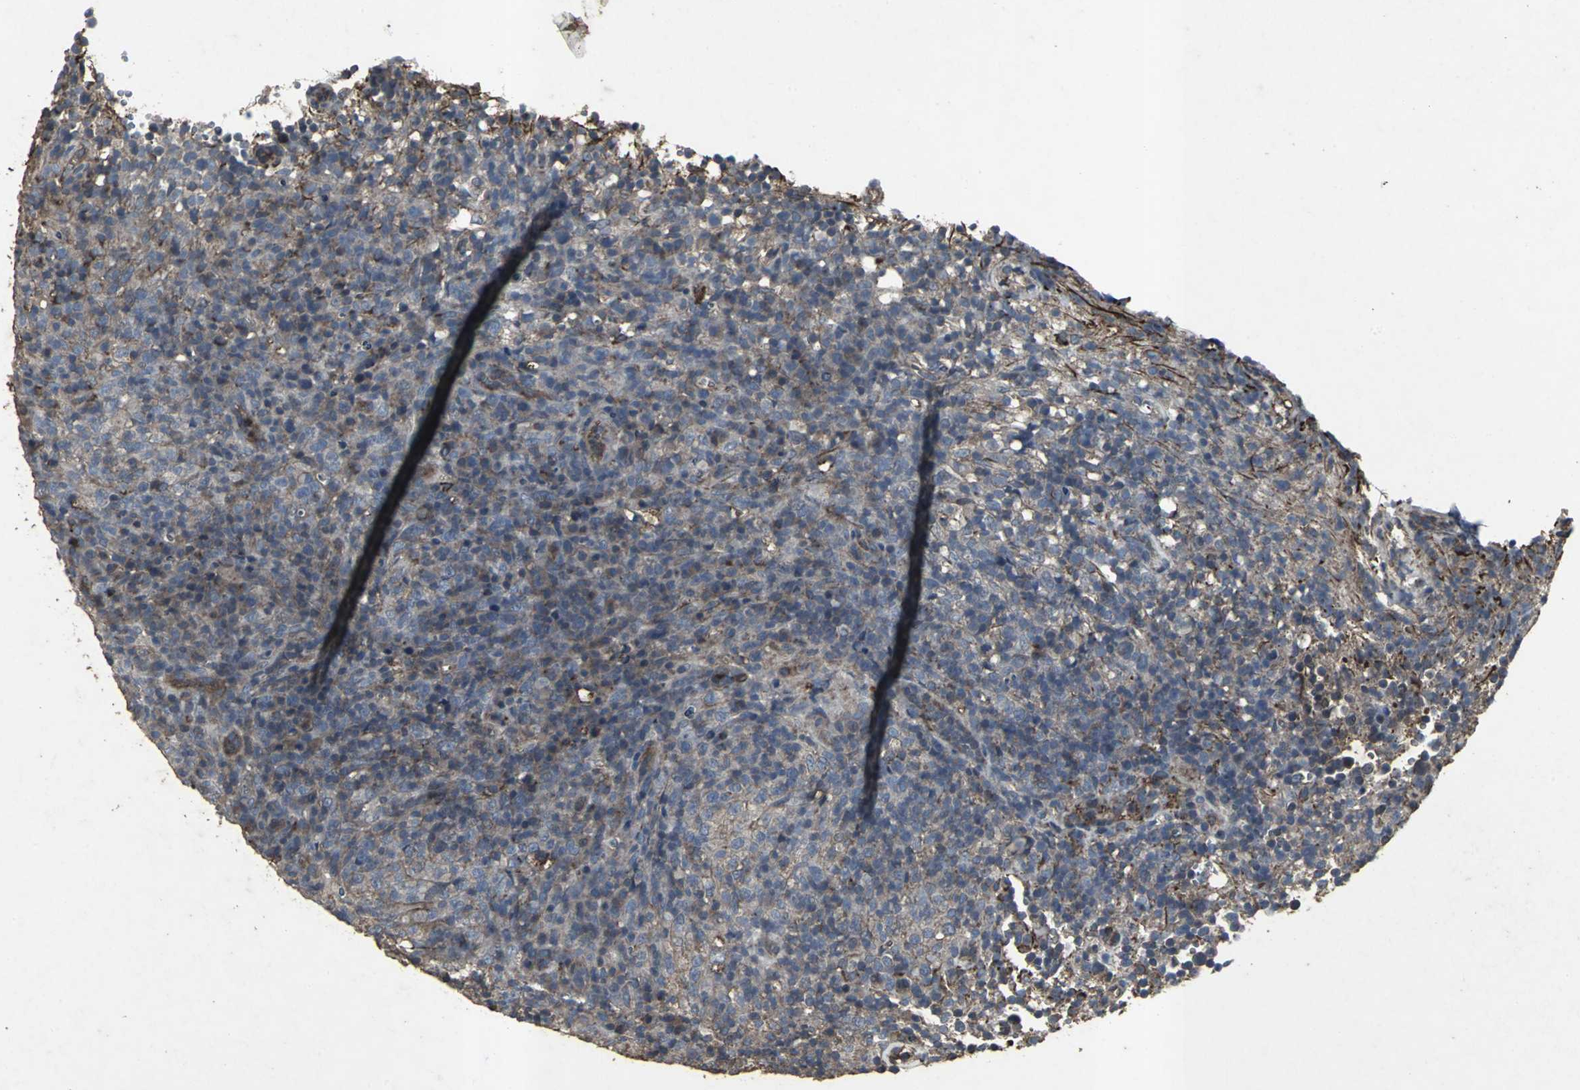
{"staining": {"intensity": "moderate", "quantity": "25%-75%", "location": "cytoplasmic/membranous"}, "tissue": "lymphoma", "cell_type": "Tumor cells", "image_type": "cancer", "snomed": [{"axis": "morphology", "description": "Malignant lymphoma, non-Hodgkin's type, High grade"}, {"axis": "topography", "description": "Lymph node"}], "caption": "High-magnification brightfield microscopy of malignant lymphoma, non-Hodgkin's type (high-grade) stained with DAB (brown) and counterstained with hematoxylin (blue). tumor cells exhibit moderate cytoplasmic/membranous staining is identified in approximately25%-75% of cells.", "gene": "CCR9", "patient": {"sex": "female", "age": 76}}